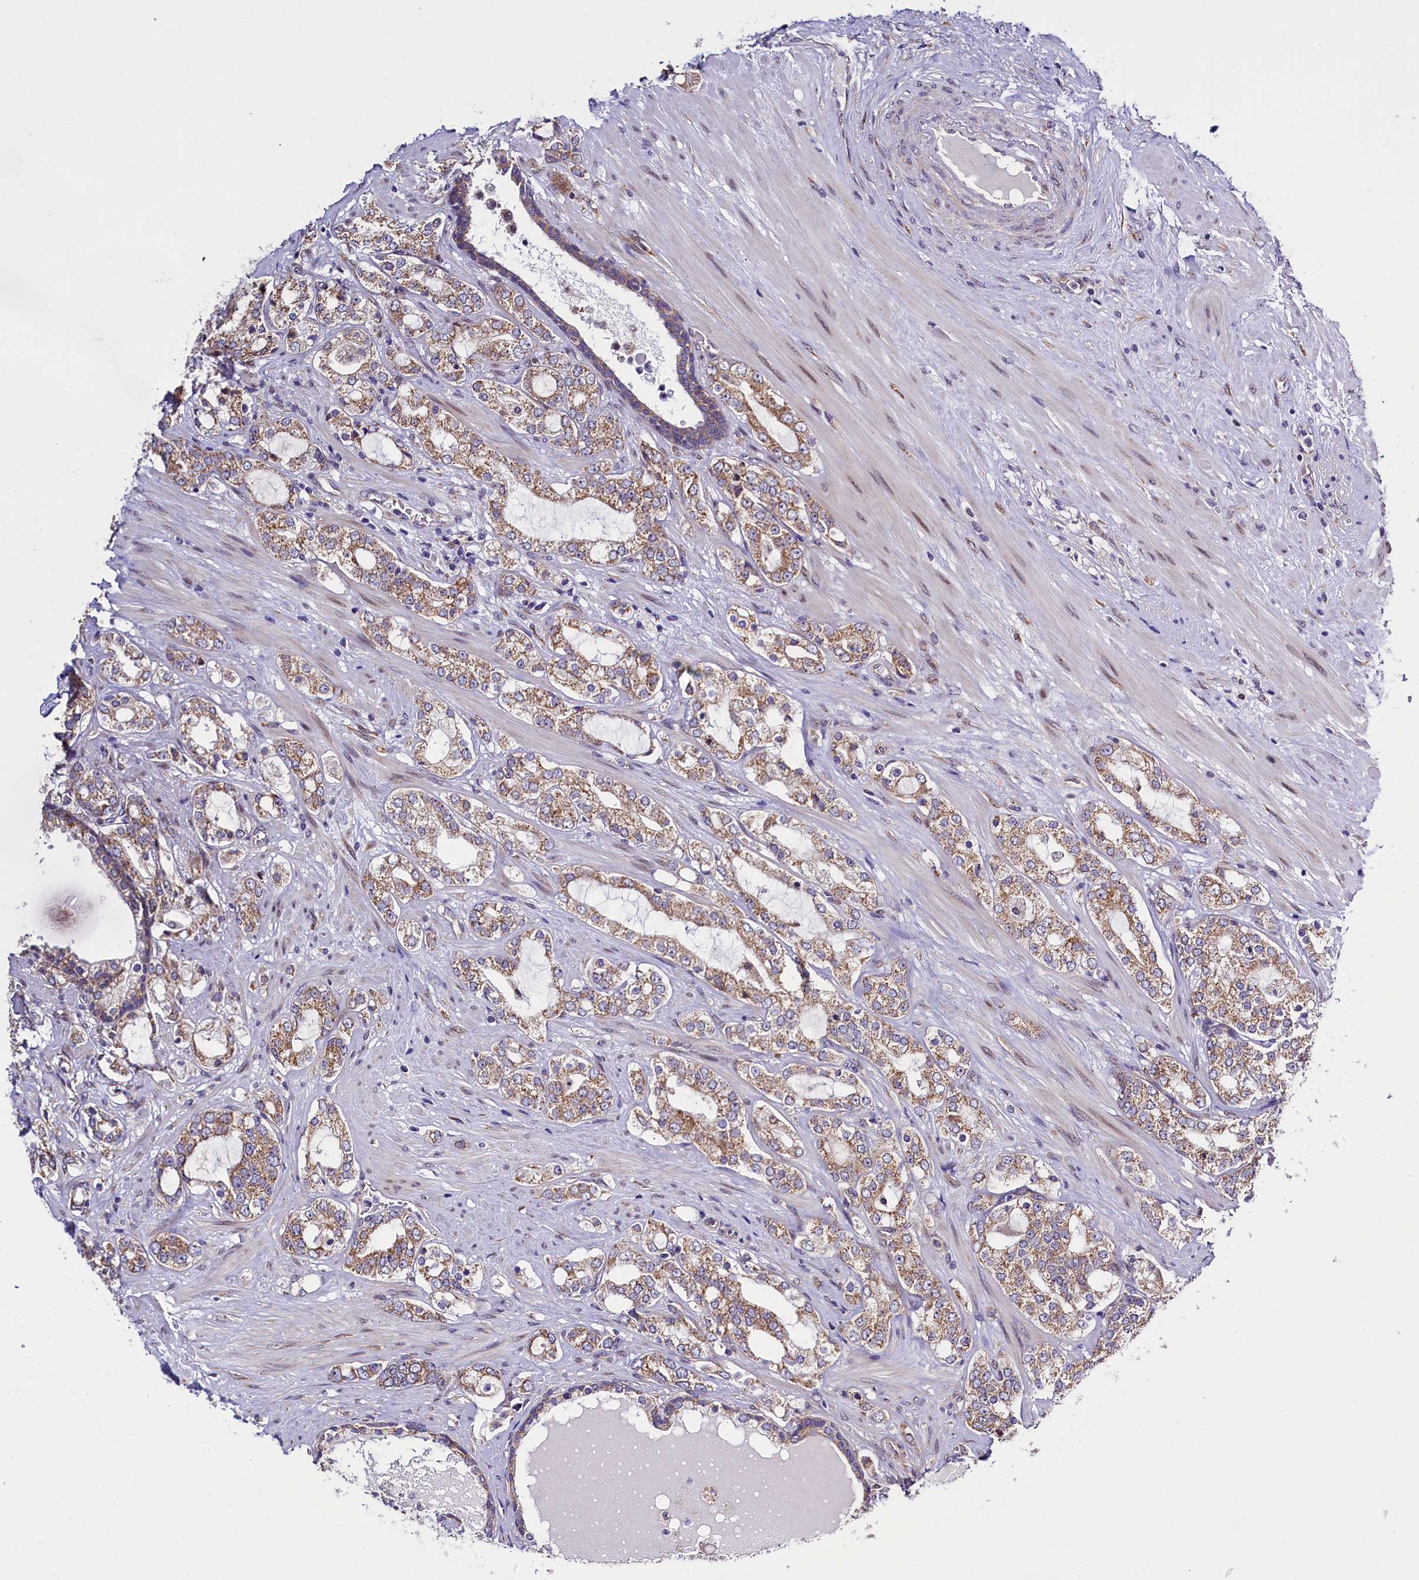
{"staining": {"intensity": "moderate", "quantity": ">75%", "location": "cytoplasmic/membranous"}, "tissue": "prostate cancer", "cell_type": "Tumor cells", "image_type": "cancer", "snomed": [{"axis": "morphology", "description": "Adenocarcinoma, High grade"}, {"axis": "topography", "description": "Prostate"}], "caption": "Immunohistochemistry (IHC) image of human prostate cancer stained for a protein (brown), which shows medium levels of moderate cytoplasmic/membranous positivity in approximately >75% of tumor cells.", "gene": "UACA", "patient": {"sex": "male", "age": 64}}